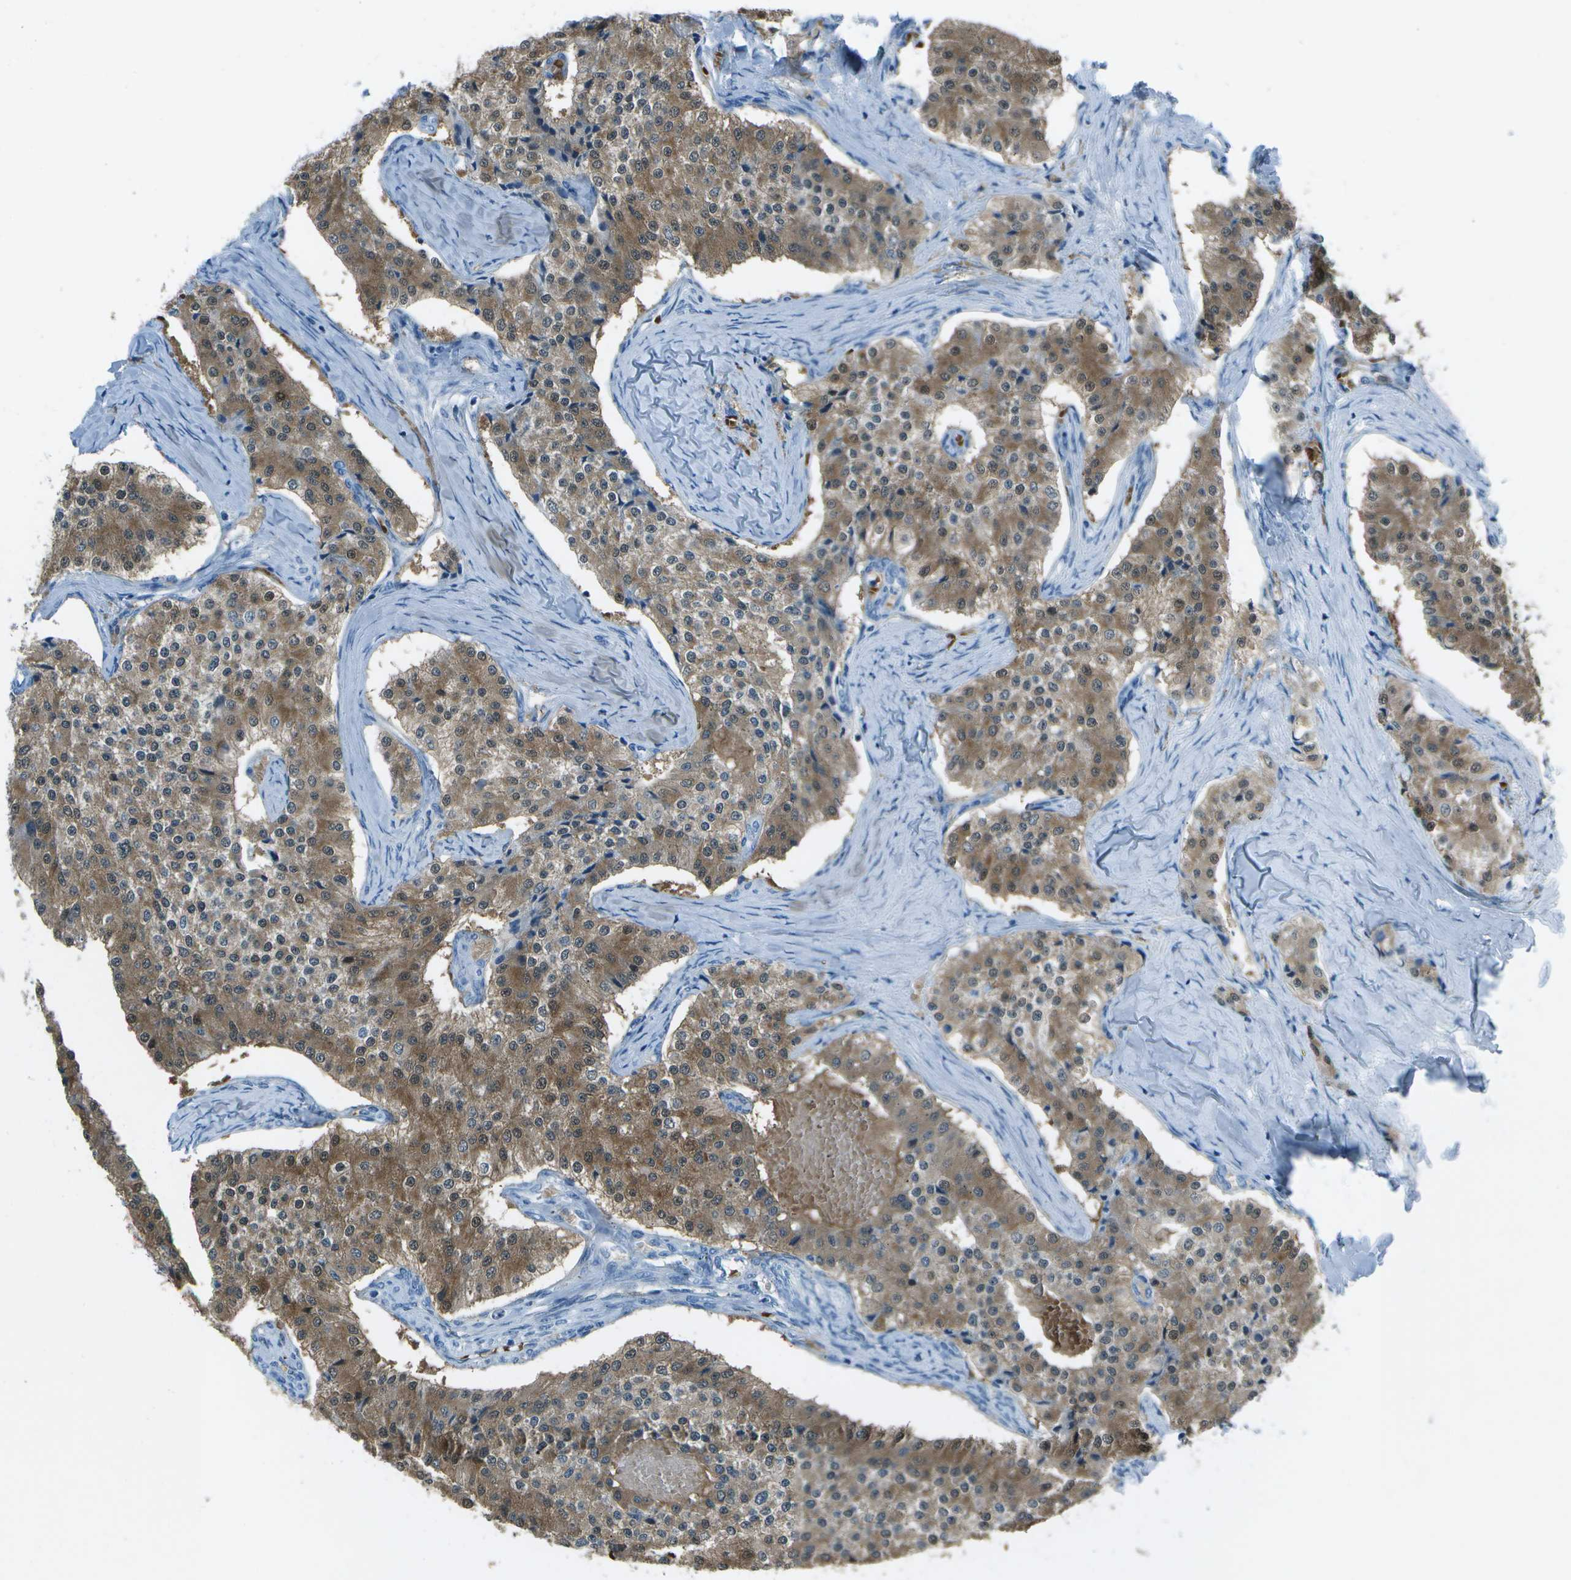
{"staining": {"intensity": "moderate", "quantity": ">75%", "location": "cytoplasmic/membranous"}, "tissue": "carcinoid", "cell_type": "Tumor cells", "image_type": "cancer", "snomed": [{"axis": "morphology", "description": "Carcinoid, malignant, NOS"}, {"axis": "topography", "description": "Colon"}], "caption": "Immunohistochemistry (IHC) micrograph of human carcinoid (malignant) stained for a protein (brown), which displays medium levels of moderate cytoplasmic/membranous positivity in about >75% of tumor cells.", "gene": "ASL", "patient": {"sex": "female", "age": 52}}